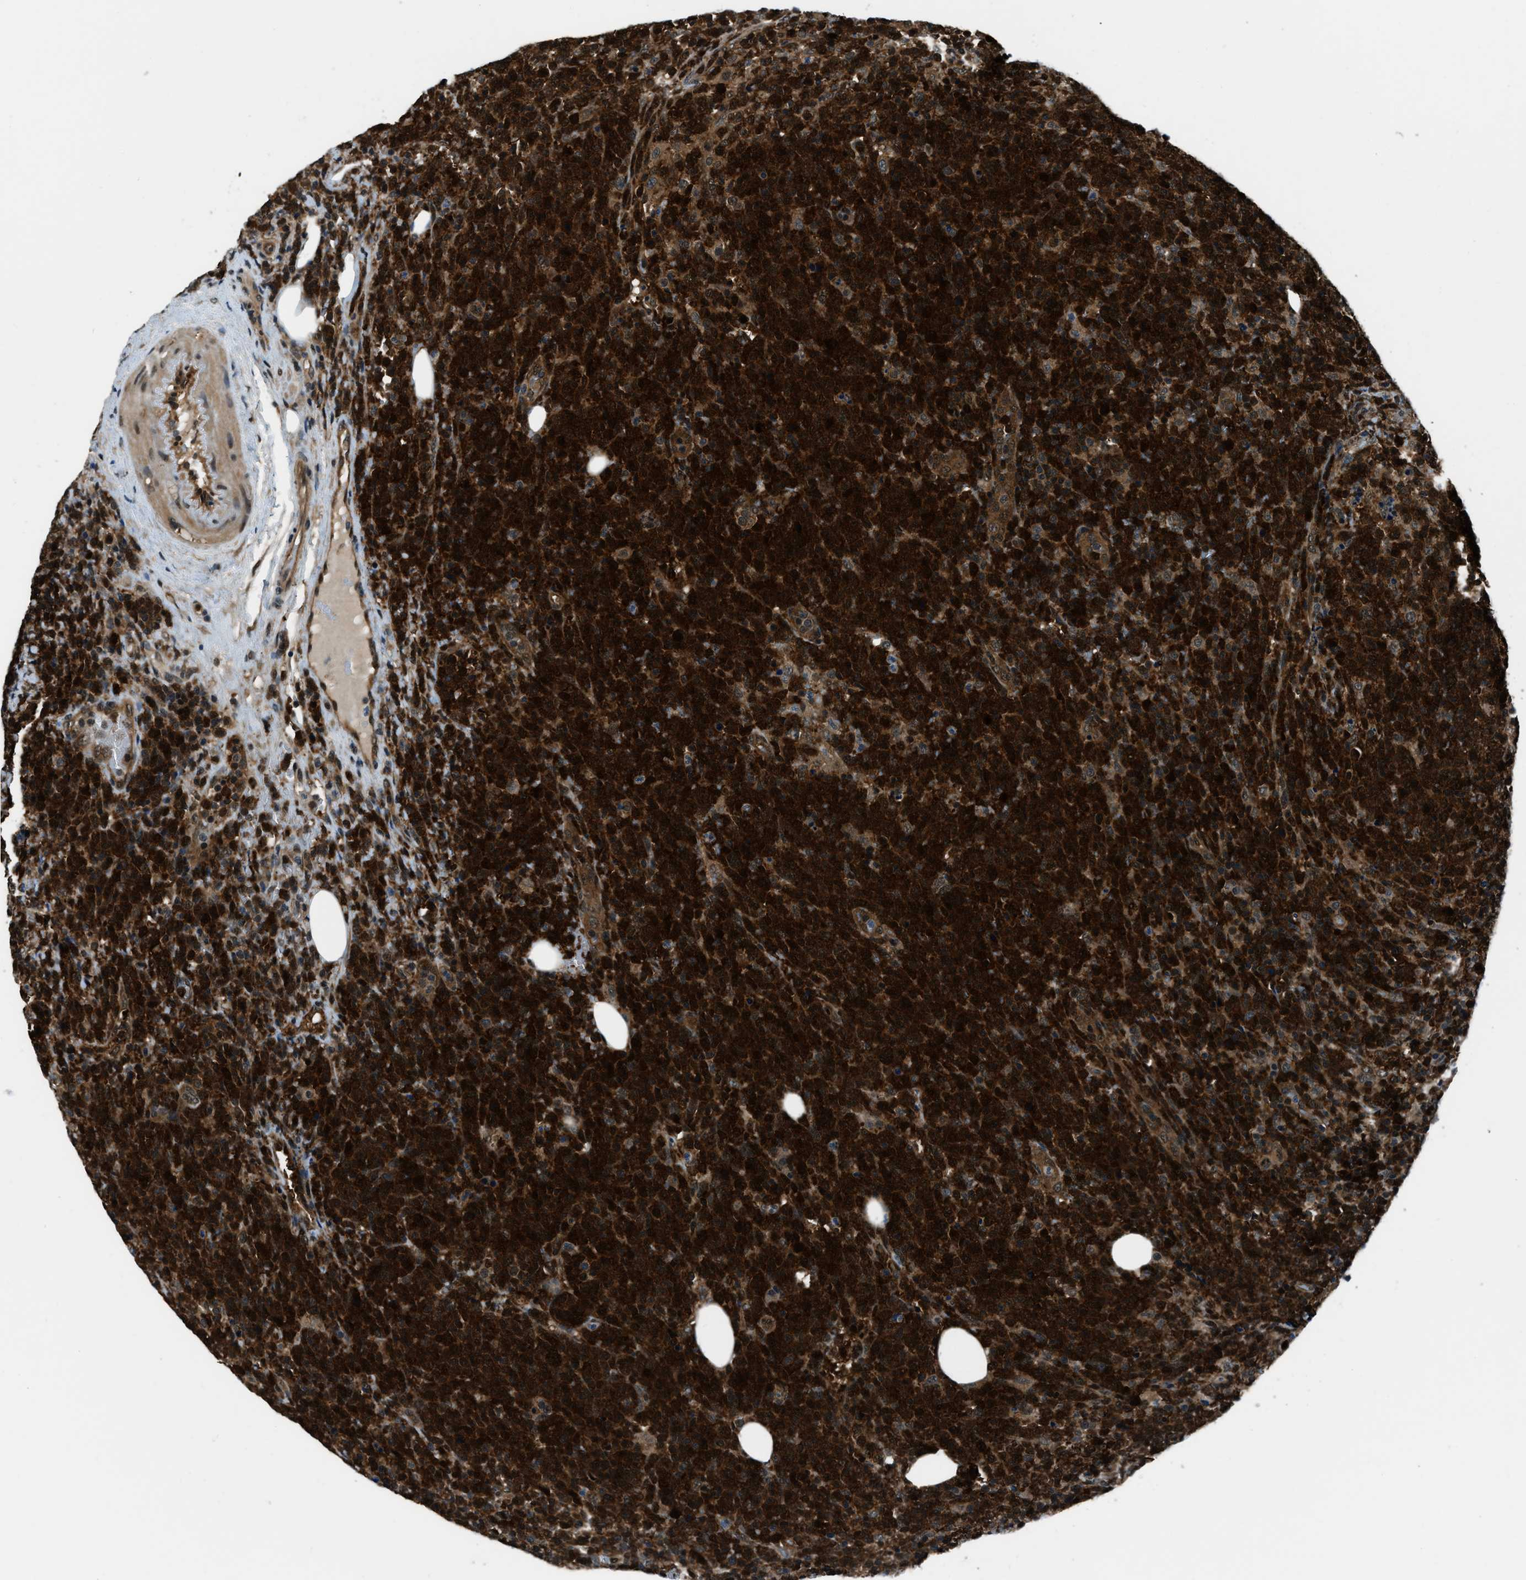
{"staining": {"intensity": "strong", "quantity": ">75%", "location": "cytoplasmic/membranous,nuclear"}, "tissue": "lymphoma", "cell_type": "Tumor cells", "image_type": "cancer", "snomed": [{"axis": "morphology", "description": "Malignant lymphoma, non-Hodgkin's type, High grade"}, {"axis": "topography", "description": "Lymph node"}], "caption": "Tumor cells reveal strong cytoplasmic/membranous and nuclear positivity in about >75% of cells in lymphoma. (DAB = brown stain, brightfield microscopy at high magnification).", "gene": "NUDCD3", "patient": {"sex": "male", "age": 61}}